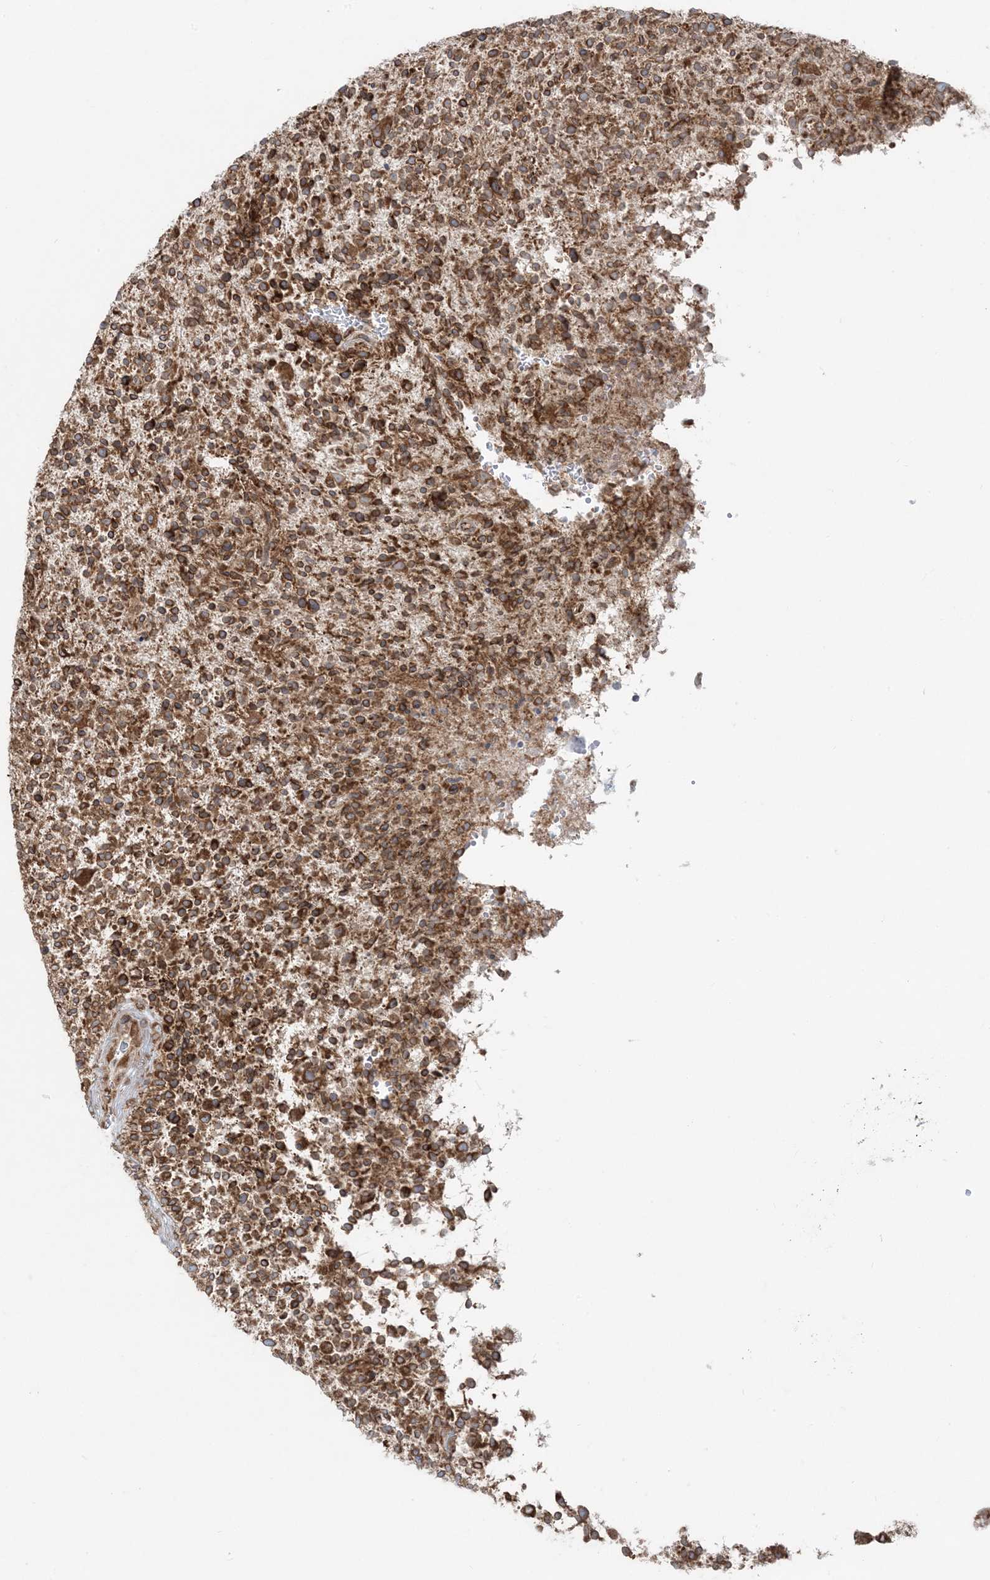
{"staining": {"intensity": "moderate", "quantity": ">75%", "location": "cytoplasmic/membranous"}, "tissue": "glioma", "cell_type": "Tumor cells", "image_type": "cancer", "snomed": [{"axis": "morphology", "description": "Glioma, malignant, High grade"}, {"axis": "topography", "description": "Brain"}], "caption": "Immunohistochemical staining of human malignant high-grade glioma demonstrates medium levels of moderate cytoplasmic/membranous protein expression in about >75% of tumor cells. Nuclei are stained in blue.", "gene": "UBXN4", "patient": {"sex": "male", "age": 72}}